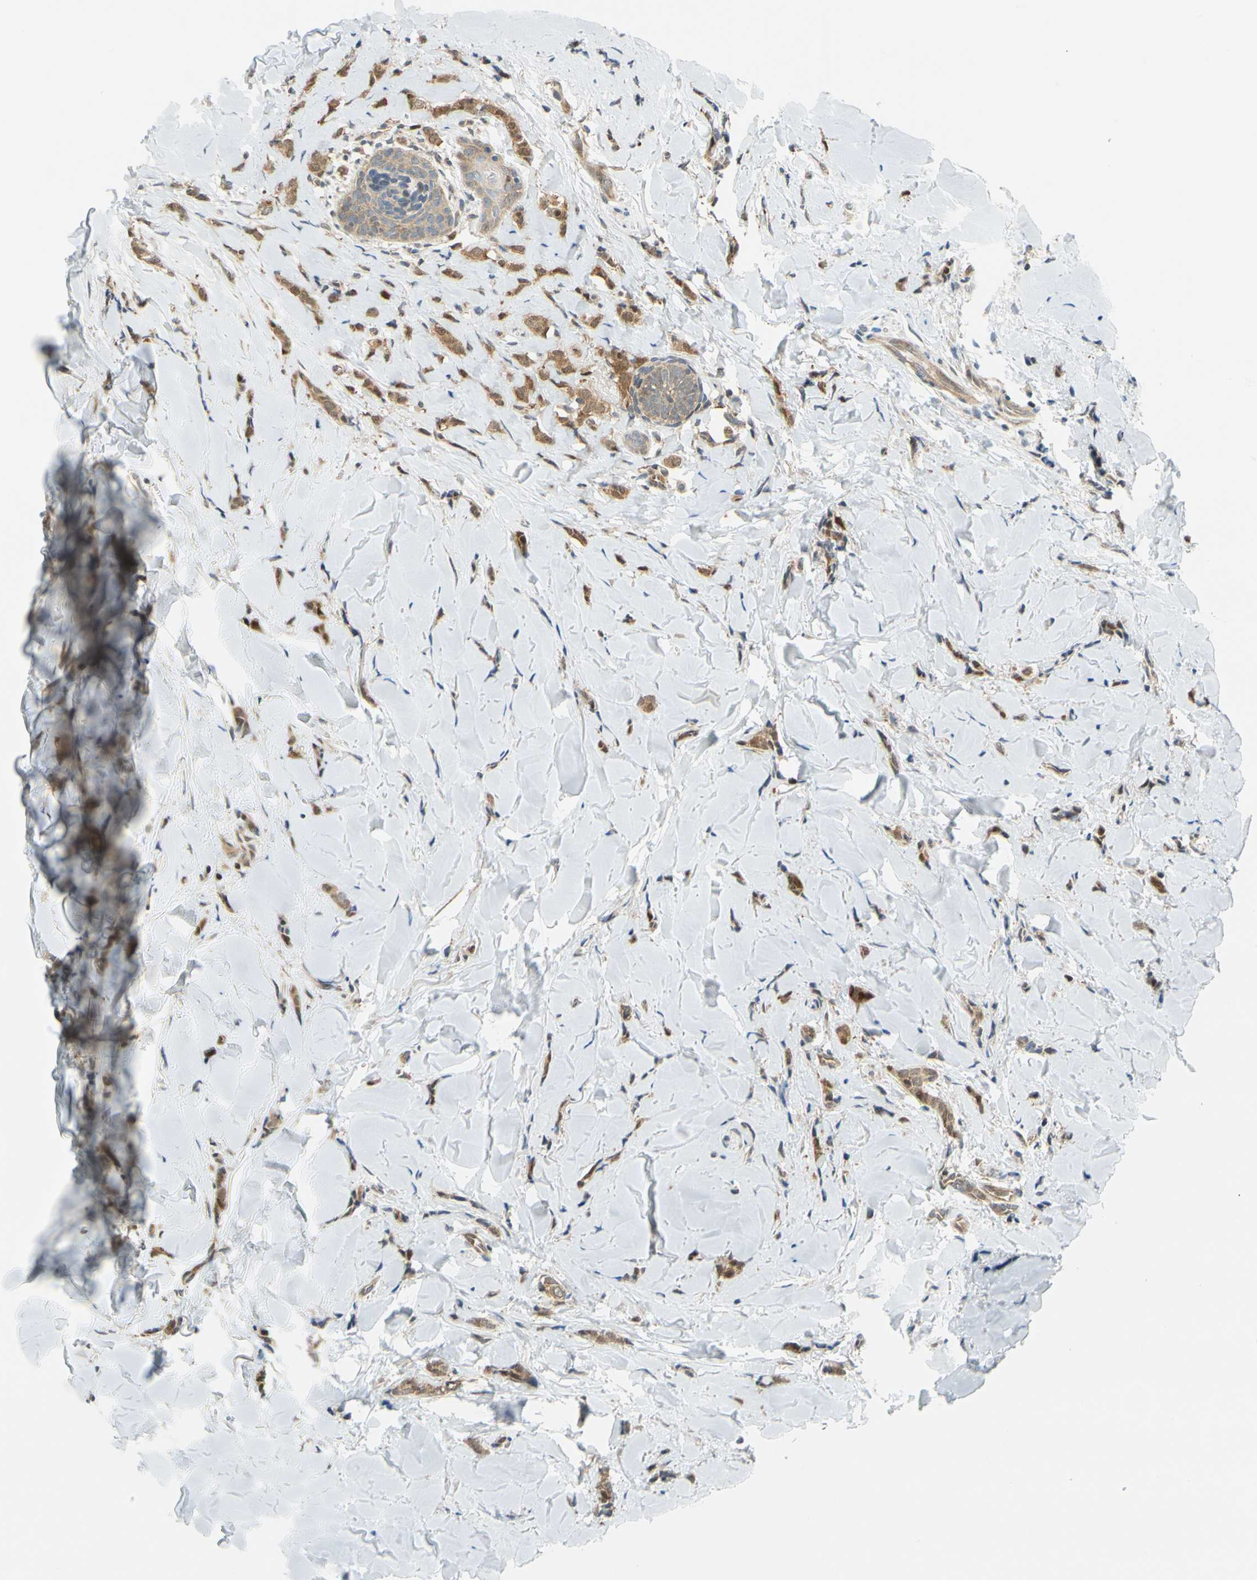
{"staining": {"intensity": "moderate", "quantity": ">75%", "location": "cytoplasmic/membranous"}, "tissue": "breast cancer", "cell_type": "Tumor cells", "image_type": "cancer", "snomed": [{"axis": "morphology", "description": "Lobular carcinoma"}, {"axis": "topography", "description": "Skin"}, {"axis": "topography", "description": "Breast"}], "caption": "Lobular carcinoma (breast) stained for a protein (brown) shows moderate cytoplasmic/membranous positive staining in approximately >75% of tumor cells.", "gene": "MAPK9", "patient": {"sex": "female", "age": 46}}